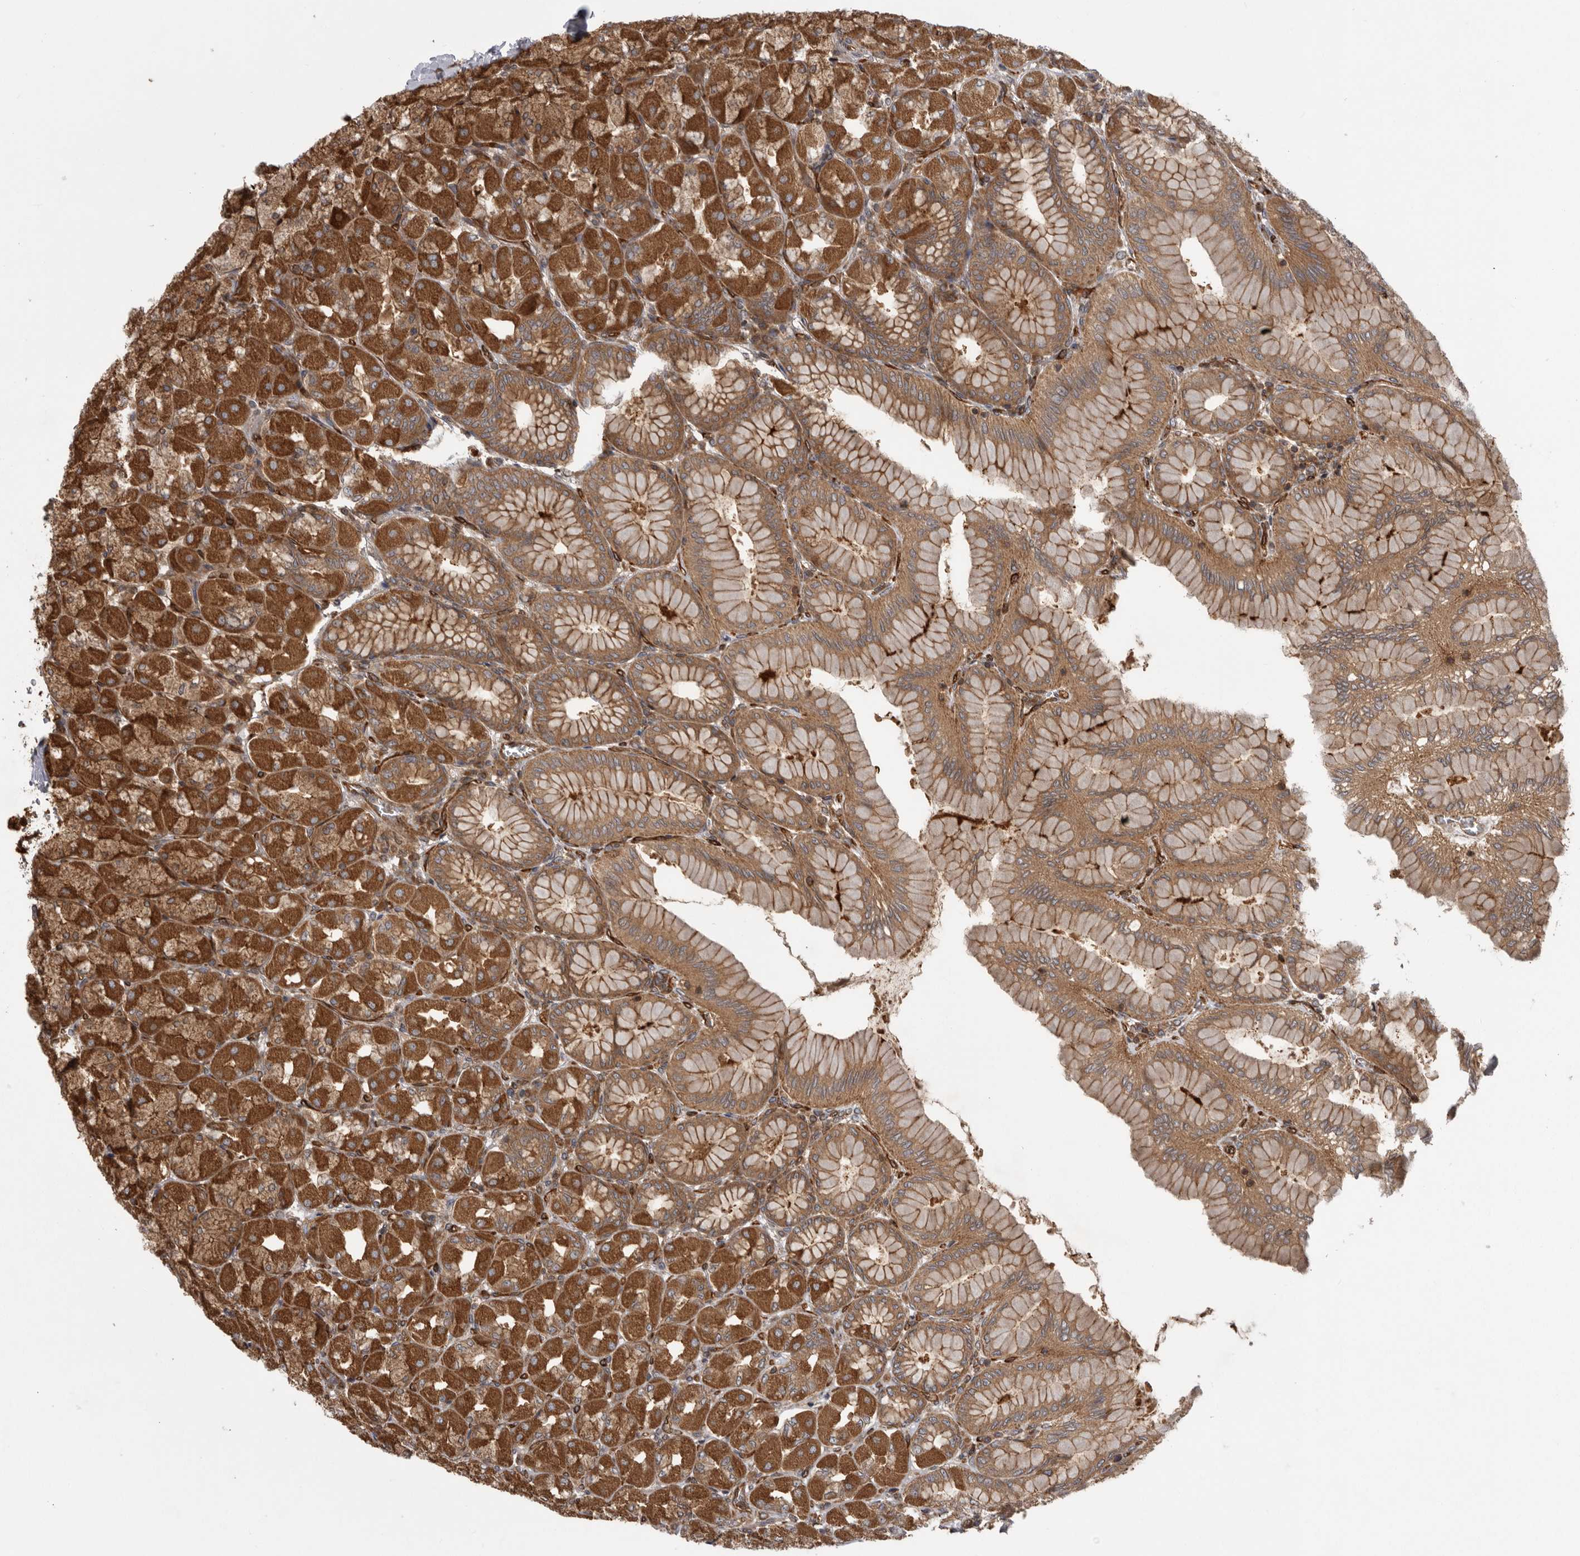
{"staining": {"intensity": "strong", "quantity": "25%-75%", "location": "cytoplasmic/membranous"}, "tissue": "stomach", "cell_type": "Glandular cells", "image_type": "normal", "snomed": [{"axis": "morphology", "description": "Normal tissue, NOS"}, {"axis": "topography", "description": "Stomach, upper"}], "caption": "Glandular cells display strong cytoplasmic/membranous expression in about 25%-75% of cells in unremarkable stomach.", "gene": "DHDDS", "patient": {"sex": "female", "age": 56}}